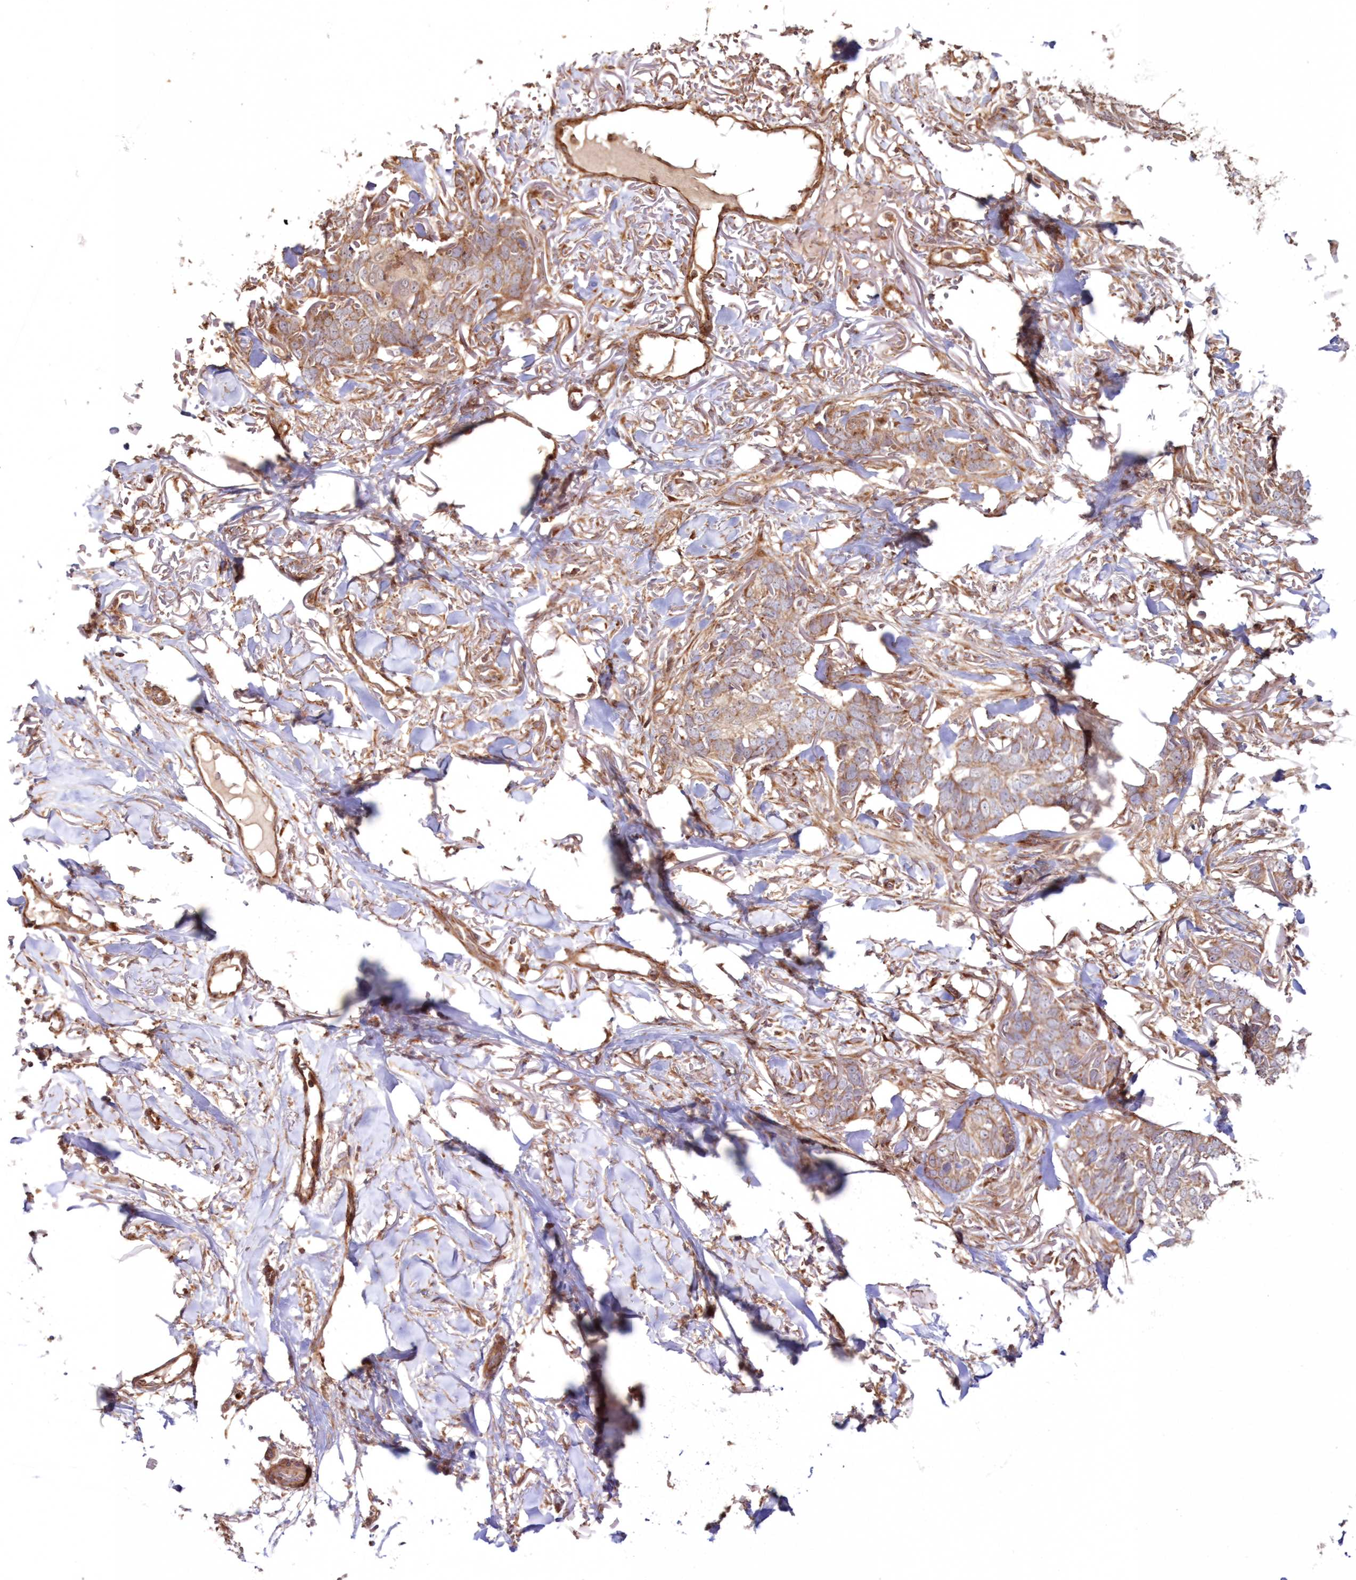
{"staining": {"intensity": "moderate", "quantity": ">75%", "location": "cytoplasmic/membranous"}, "tissue": "skin cancer", "cell_type": "Tumor cells", "image_type": "cancer", "snomed": [{"axis": "morphology", "description": "Normal tissue, NOS"}, {"axis": "morphology", "description": "Basal cell carcinoma"}, {"axis": "topography", "description": "Skin"}], "caption": "A brown stain shows moderate cytoplasmic/membranous staining of a protein in human skin basal cell carcinoma tumor cells.", "gene": "DDO", "patient": {"sex": "male", "age": 77}}